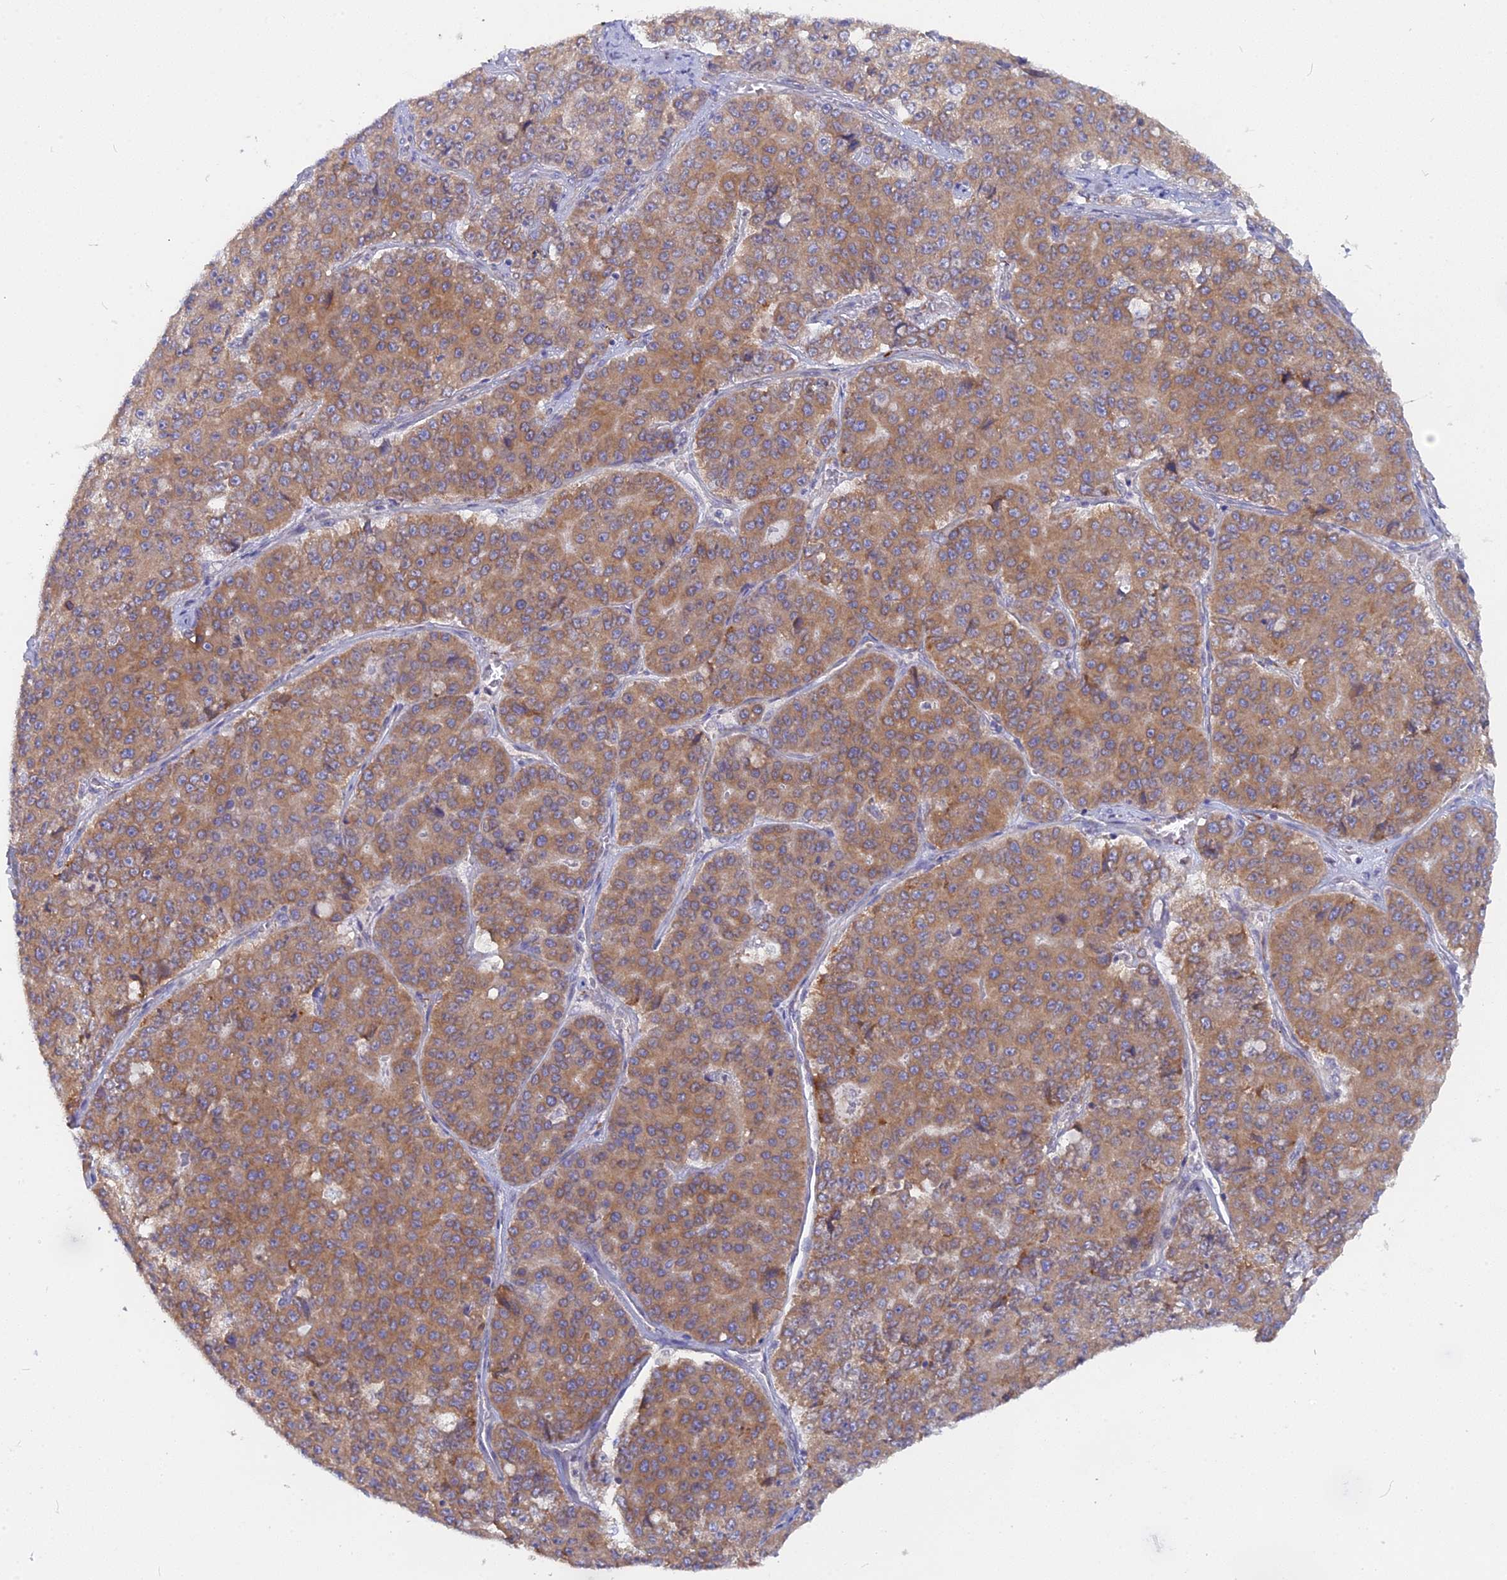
{"staining": {"intensity": "moderate", "quantity": ">75%", "location": "cytoplasmic/membranous"}, "tissue": "pancreatic cancer", "cell_type": "Tumor cells", "image_type": "cancer", "snomed": [{"axis": "morphology", "description": "Adenocarcinoma, NOS"}, {"axis": "topography", "description": "Pancreas"}], "caption": "Adenocarcinoma (pancreatic) tissue exhibits moderate cytoplasmic/membranous staining in approximately >75% of tumor cells, visualized by immunohistochemistry. (DAB (3,3'-diaminobenzidine) IHC with brightfield microscopy, high magnification).", "gene": "TLCD1", "patient": {"sex": "male", "age": 50}}